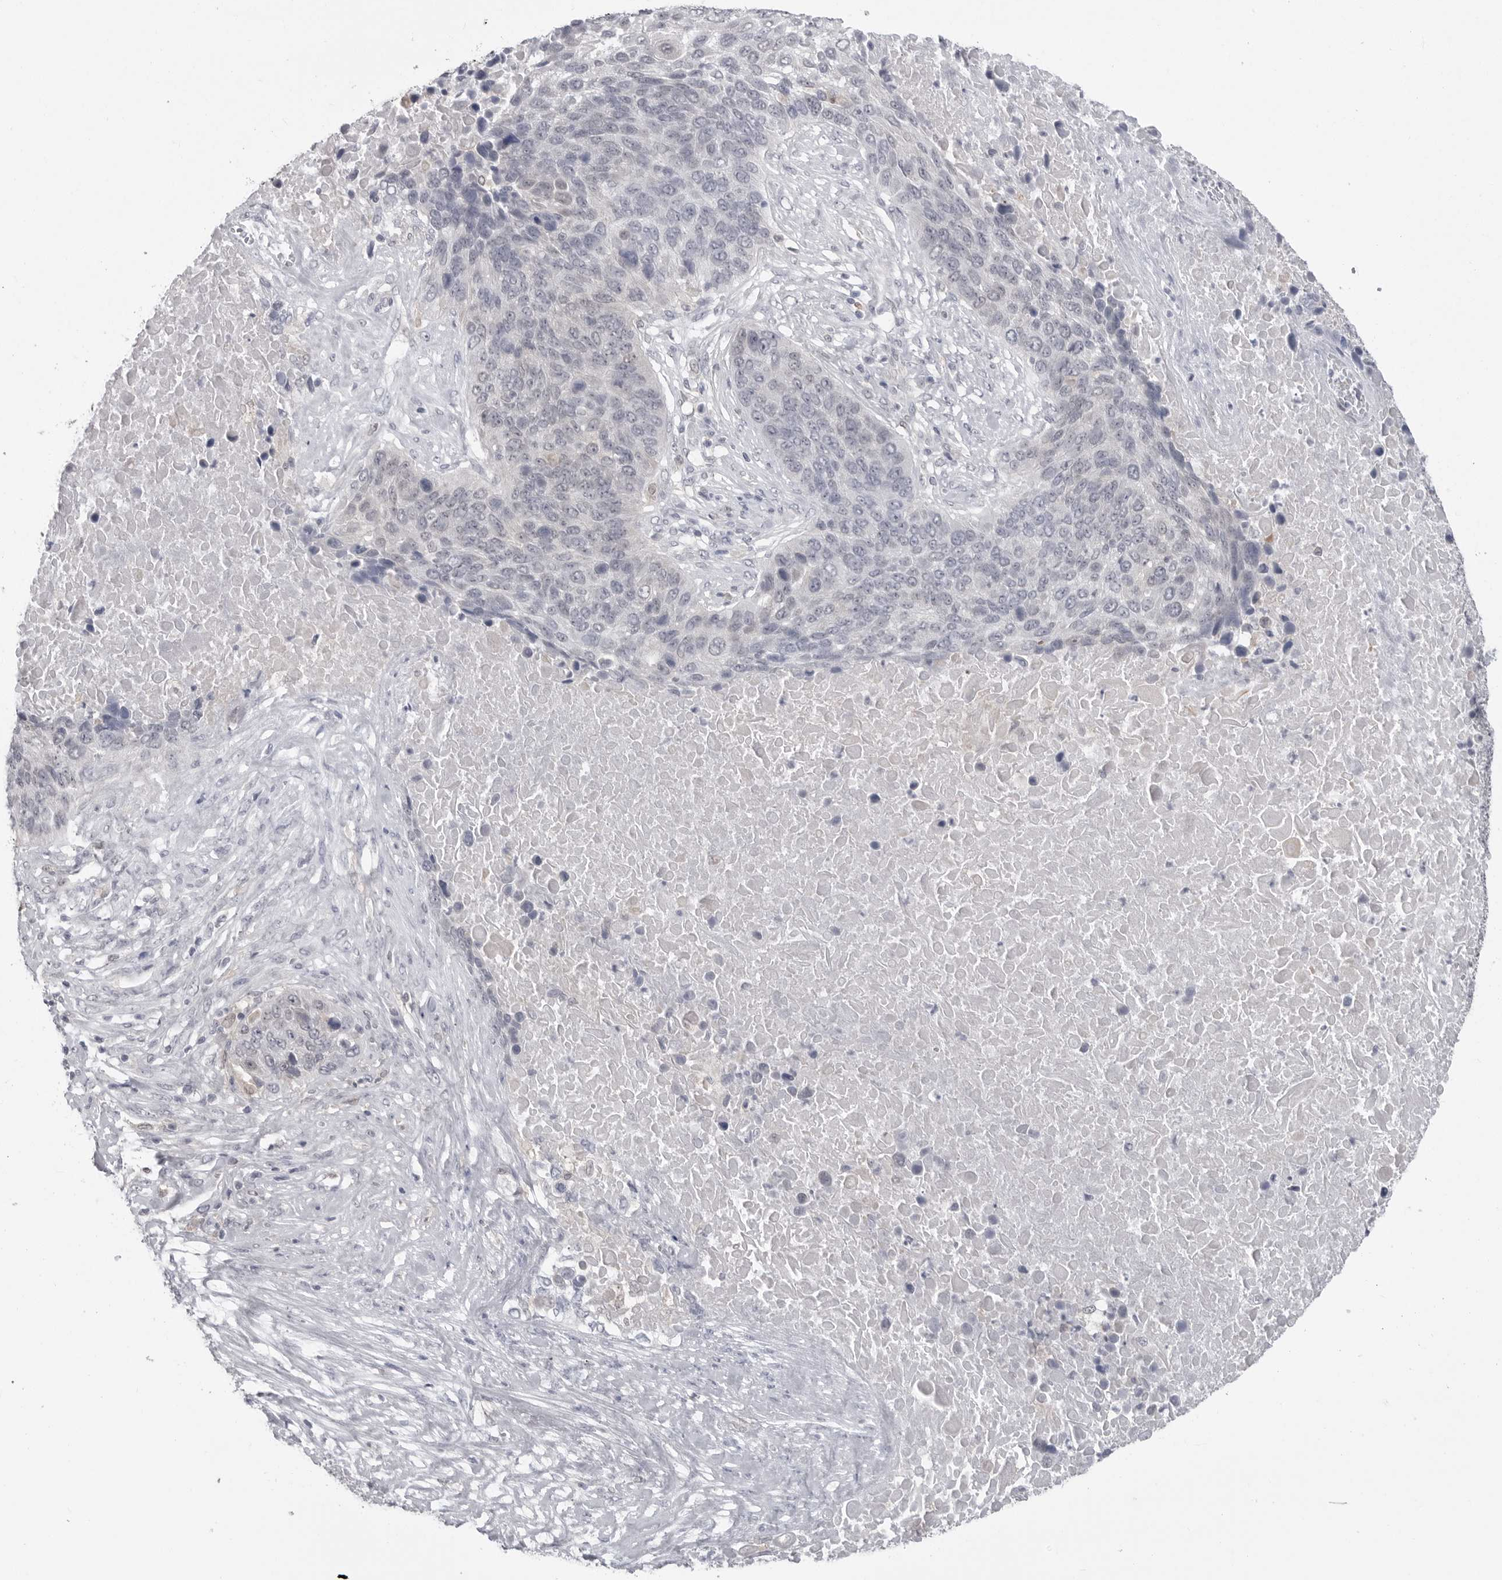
{"staining": {"intensity": "negative", "quantity": "none", "location": "none"}, "tissue": "lung cancer", "cell_type": "Tumor cells", "image_type": "cancer", "snomed": [{"axis": "morphology", "description": "Squamous cell carcinoma, NOS"}, {"axis": "topography", "description": "Lung"}], "caption": "This histopathology image is of lung cancer stained with immunohistochemistry (IHC) to label a protein in brown with the nuclei are counter-stained blue. There is no staining in tumor cells.", "gene": "PNPO", "patient": {"sex": "male", "age": 66}}